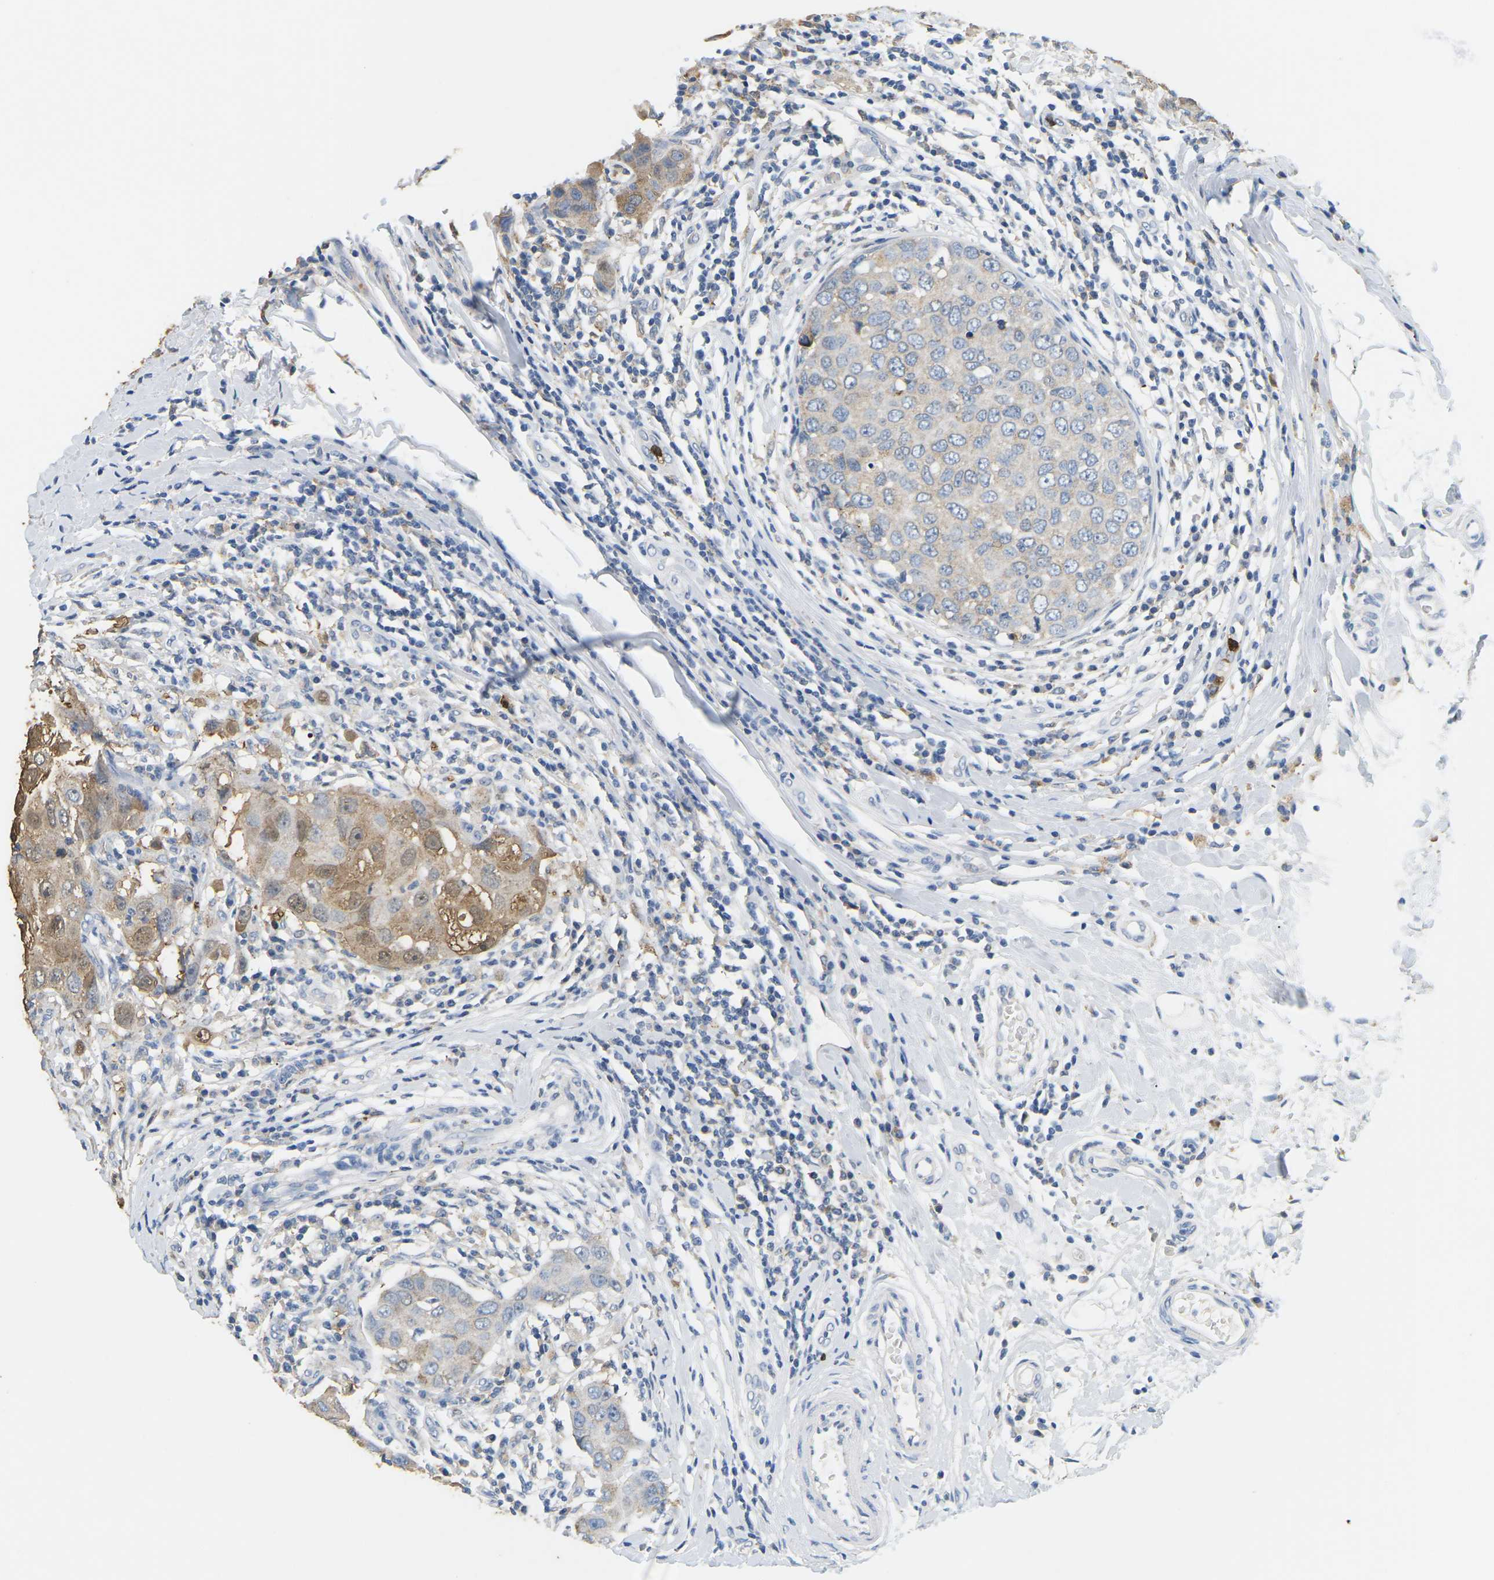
{"staining": {"intensity": "moderate", "quantity": "25%-75%", "location": "cytoplasmic/membranous"}, "tissue": "breast cancer", "cell_type": "Tumor cells", "image_type": "cancer", "snomed": [{"axis": "morphology", "description": "Duct carcinoma"}, {"axis": "topography", "description": "Breast"}], "caption": "Breast cancer tissue reveals moderate cytoplasmic/membranous staining in about 25%-75% of tumor cells", "gene": "ADM", "patient": {"sex": "female", "age": 27}}